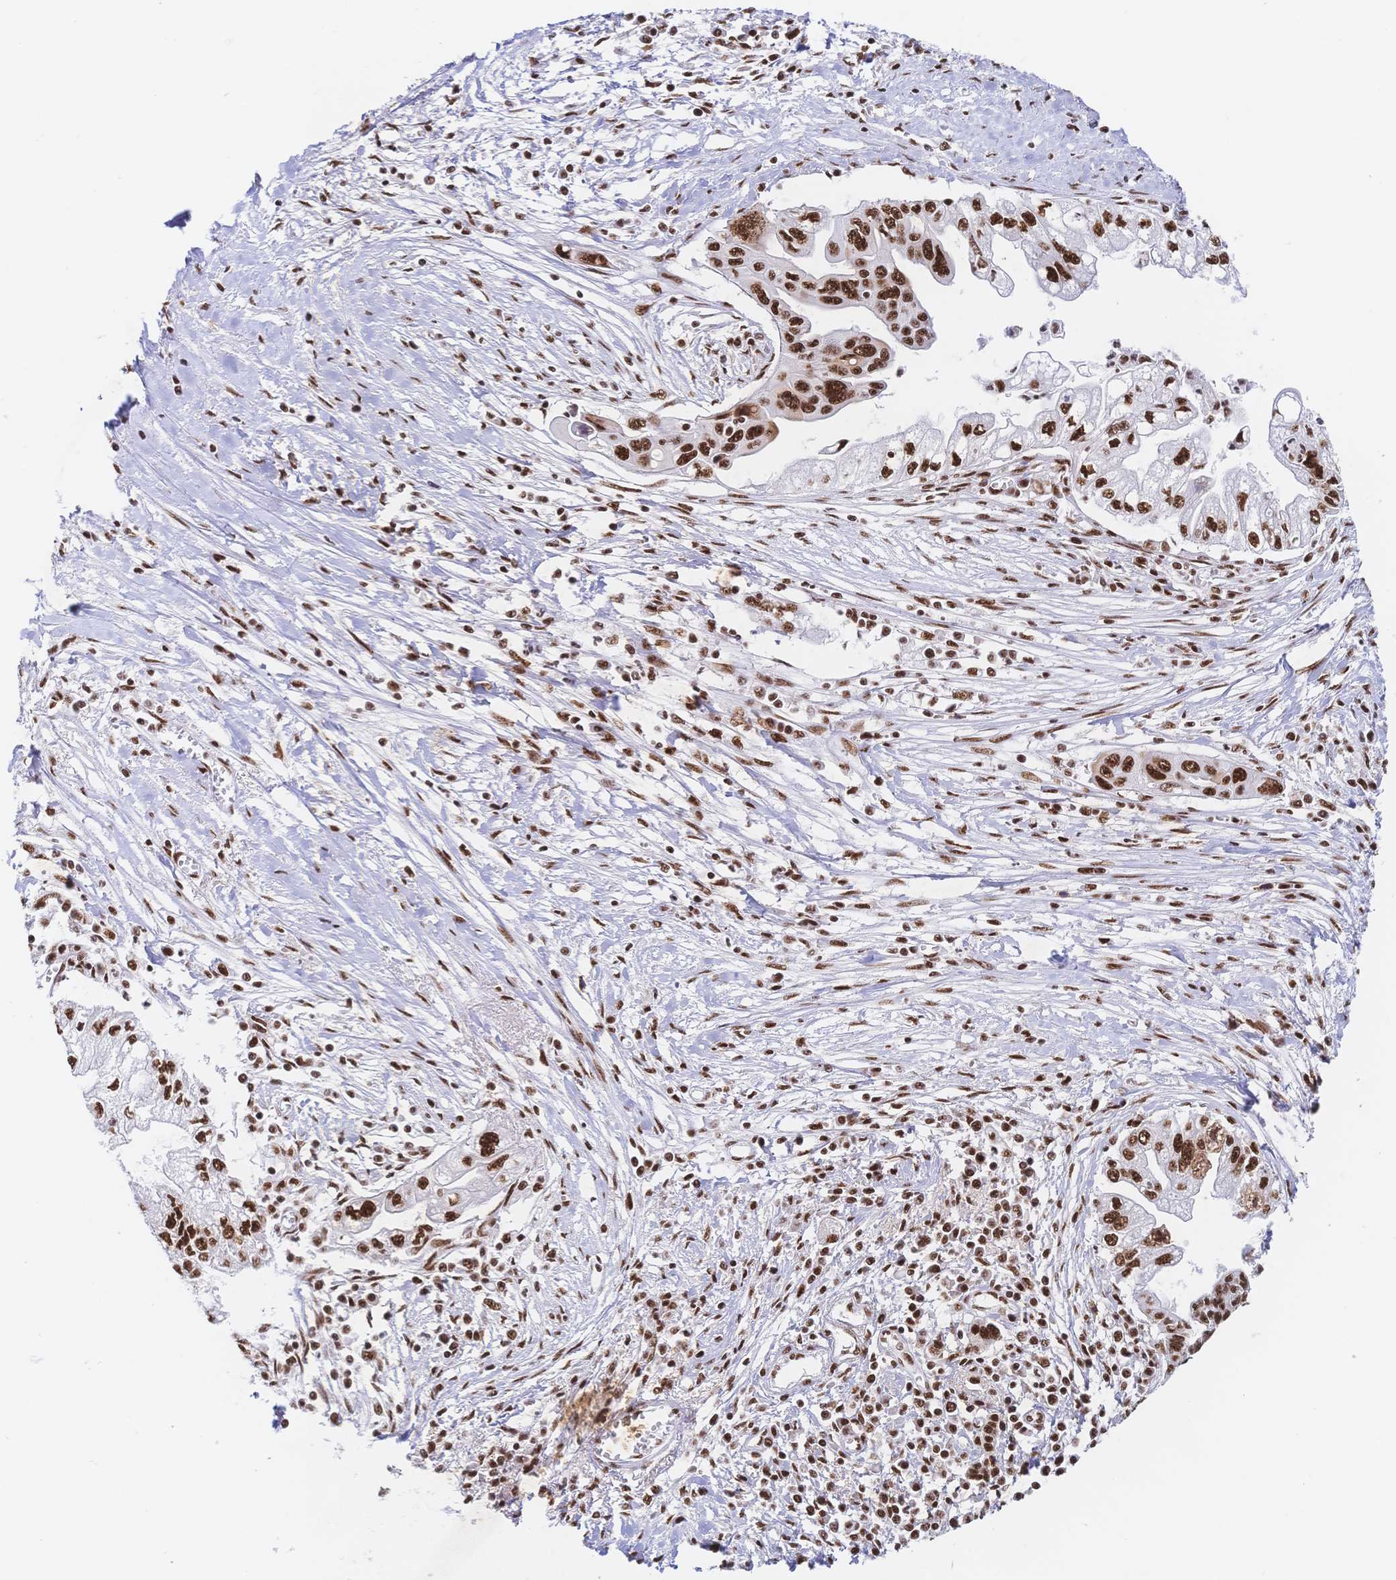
{"staining": {"intensity": "strong", "quantity": ">75%", "location": "nuclear"}, "tissue": "pancreatic cancer", "cell_type": "Tumor cells", "image_type": "cancer", "snomed": [{"axis": "morphology", "description": "Adenocarcinoma, NOS"}, {"axis": "topography", "description": "Pancreas"}], "caption": "Immunohistochemistry (IHC) photomicrograph of neoplastic tissue: pancreatic cancer stained using IHC demonstrates high levels of strong protein expression localized specifically in the nuclear of tumor cells, appearing as a nuclear brown color.", "gene": "SRSF1", "patient": {"sex": "male", "age": 70}}